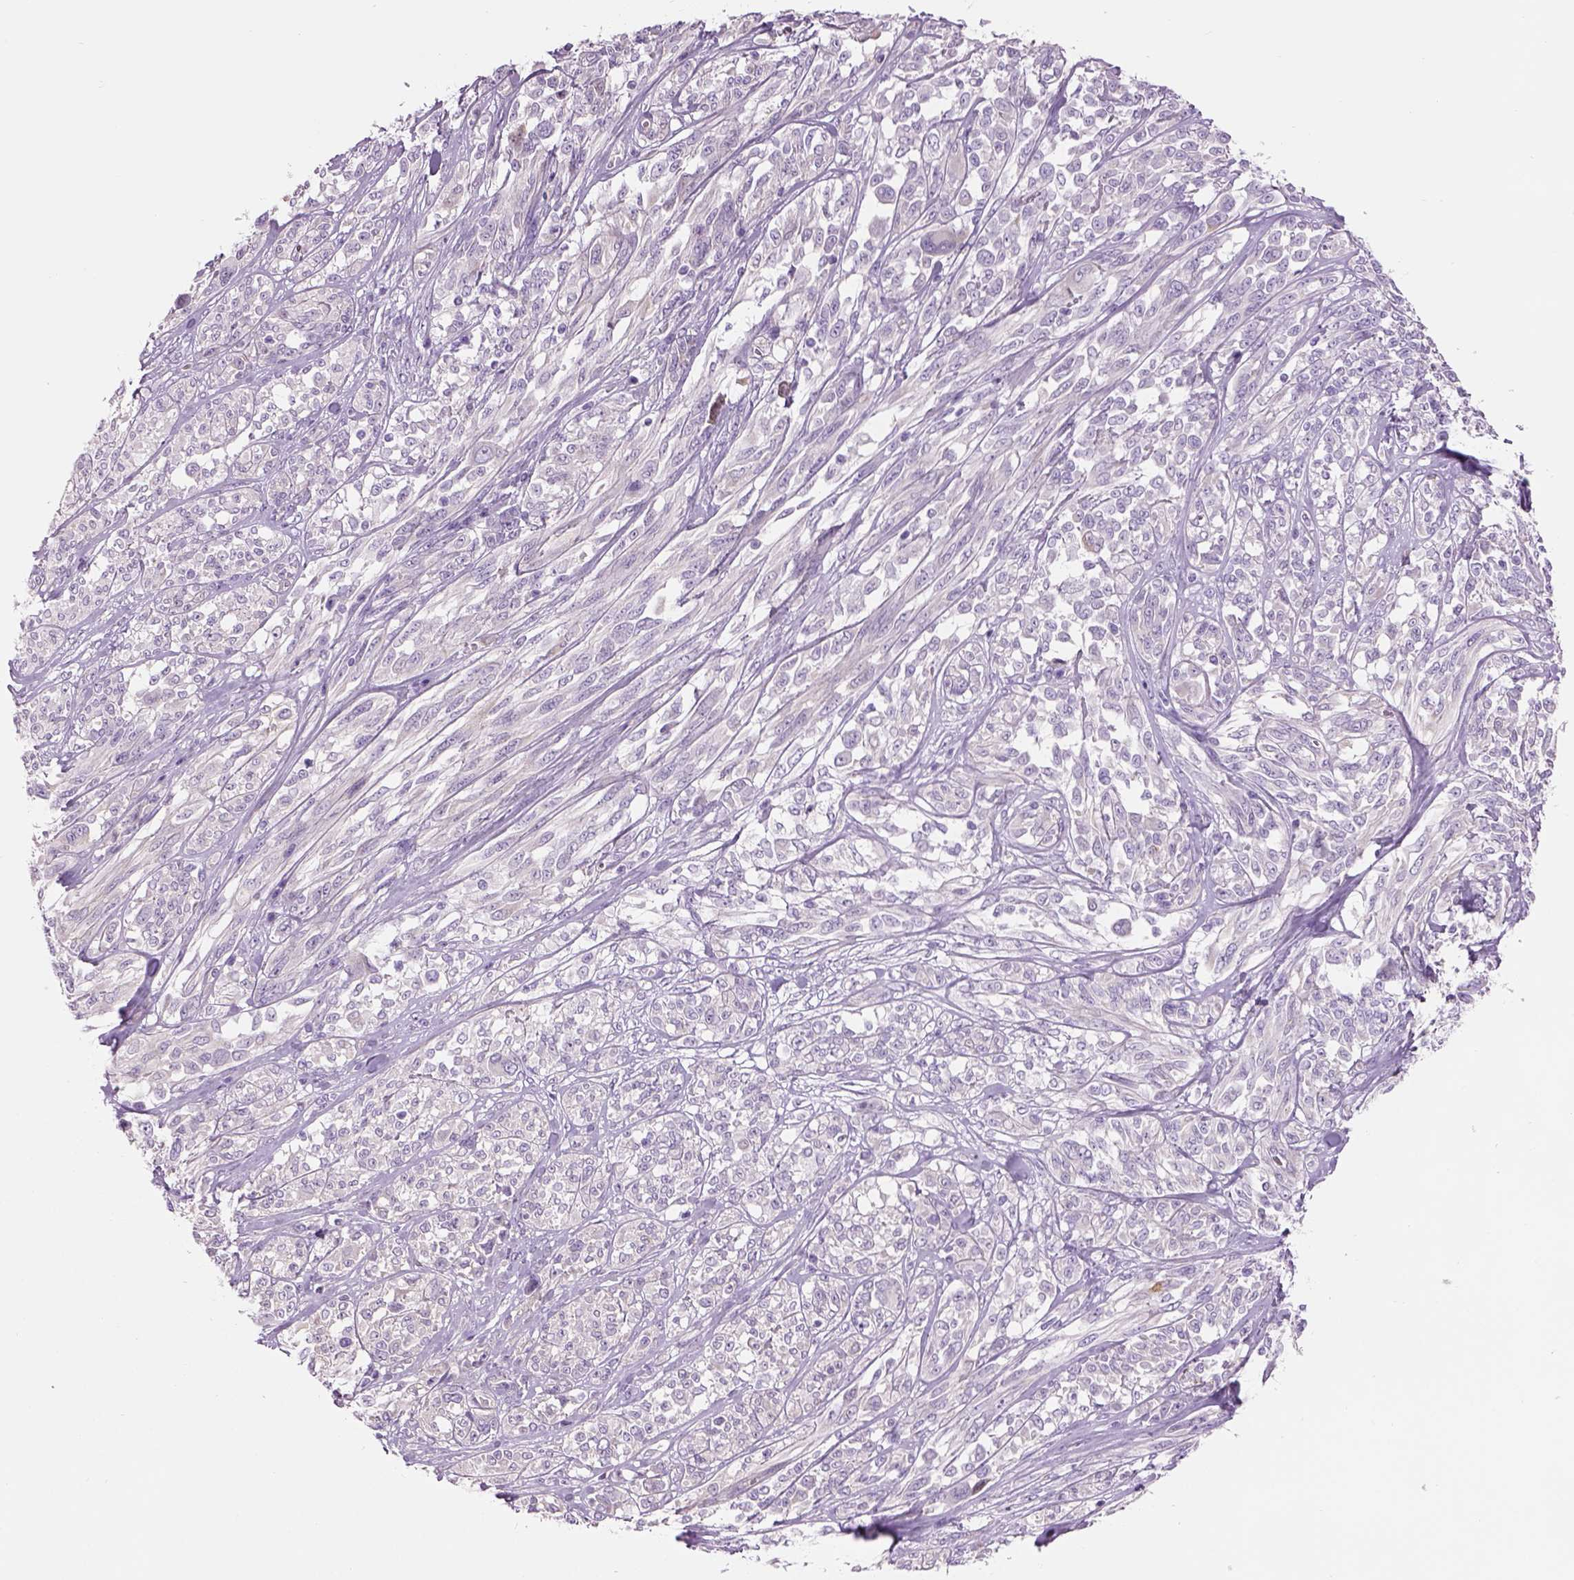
{"staining": {"intensity": "negative", "quantity": "none", "location": "none"}, "tissue": "melanoma", "cell_type": "Tumor cells", "image_type": "cancer", "snomed": [{"axis": "morphology", "description": "Malignant melanoma, NOS"}, {"axis": "topography", "description": "Skin"}], "caption": "High magnification brightfield microscopy of malignant melanoma stained with DAB (brown) and counterstained with hematoxylin (blue): tumor cells show no significant positivity.", "gene": "IFT52", "patient": {"sex": "female", "age": 91}}